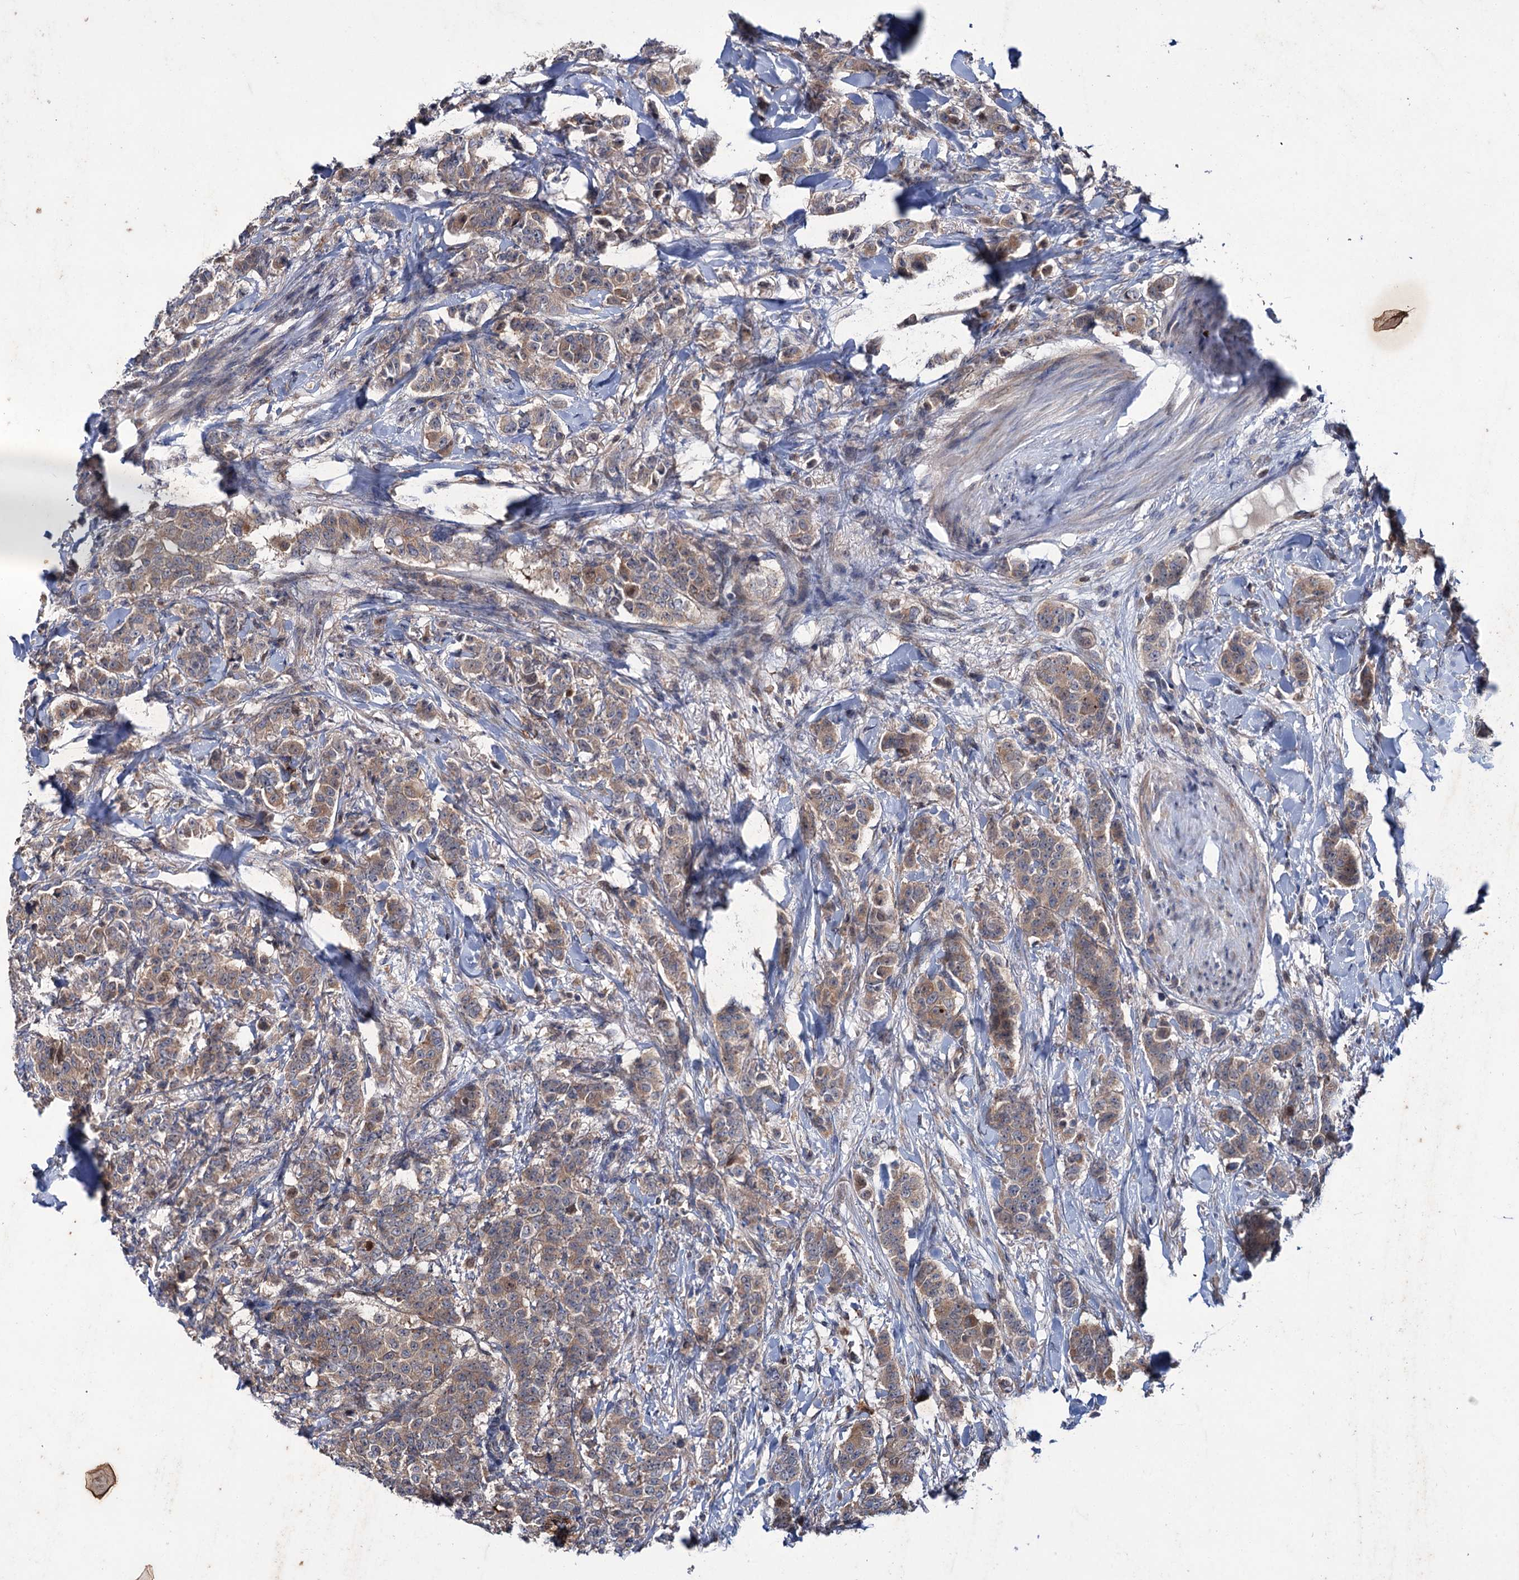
{"staining": {"intensity": "weak", "quantity": ">75%", "location": "cytoplasmic/membranous"}, "tissue": "breast cancer", "cell_type": "Tumor cells", "image_type": "cancer", "snomed": [{"axis": "morphology", "description": "Duct carcinoma"}, {"axis": "topography", "description": "Breast"}], "caption": "A histopathology image showing weak cytoplasmic/membranous expression in approximately >75% of tumor cells in invasive ductal carcinoma (breast), as visualized by brown immunohistochemical staining.", "gene": "PTPN3", "patient": {"sex": "female", "age": 40}}